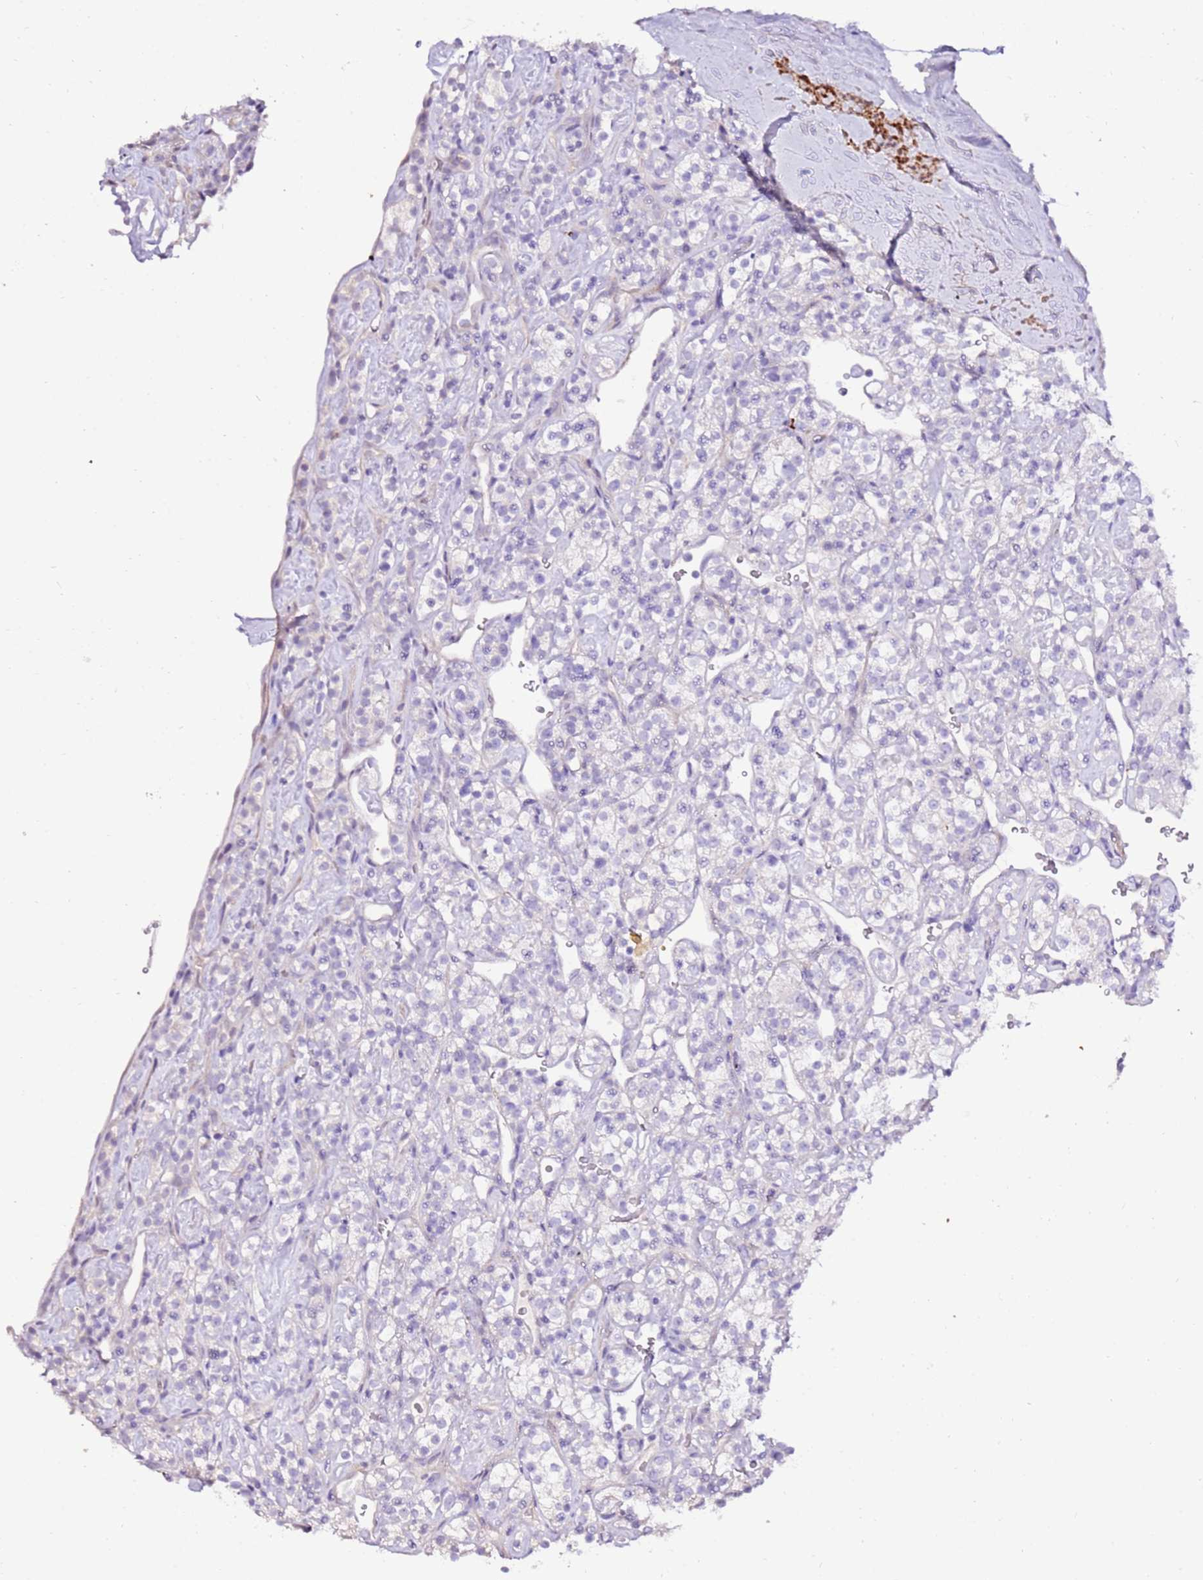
{"staining": {"intensity": "negative", "quantity": "none", "location": "none"}, "tissue": "renal cancer", "cell_type": "Tumor cells", "image_type": "cancer", "snomed": [{"axis": "morphology", "description": "Adenocarcinoma, NOS"}, {"axis": "topography", "description": "Kidney"}], "caption": "Tumor cells are negative for protein expression in human renal cancer. The staining was performed using DAB to visualize the protein expression in brown, while the nuclei were stained in blue with hematoxylin (Magnification: 20x).", "gene": "ART5", "patient": {"sex": "male", "age": 77}}